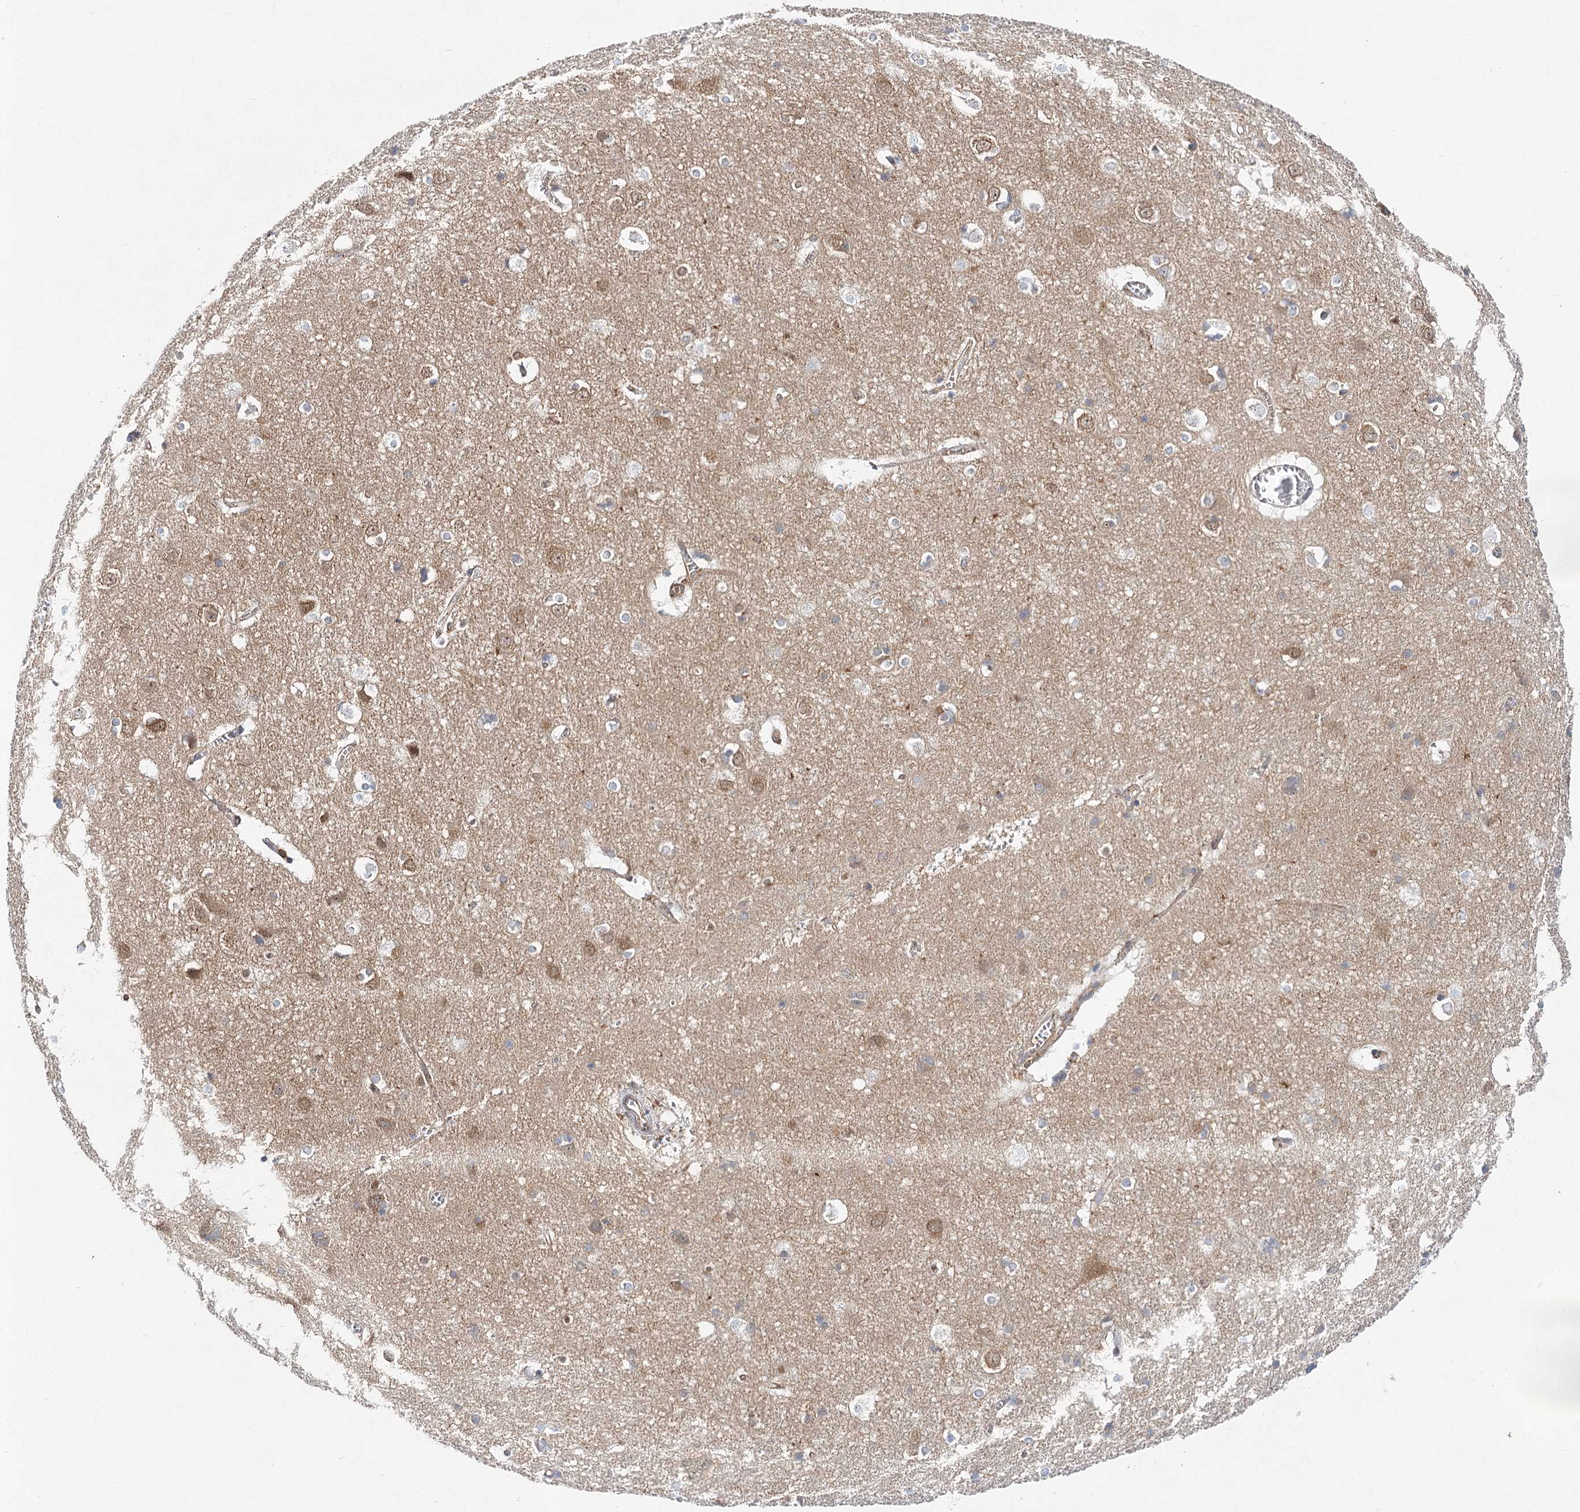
{"staining": {"intensity": "weak", "quantity": ">75%", "location": "cytoplasmic/membranous"}, "tissue": "cerebral cortex", "cell_type": "Endothelial cells", "image_type": "normal", "snomed": [{"axis": "morphology", "description": "Normal tissue, NOS"}, {"axis": "topography", "description": "Cerebral cortex"}], "caption": "Protein analysis of benign cerebral cortex shows weak cytoplasmic/membranous staining in approximately >75% of endothelial cells.", "gene": "ABRAXAS2", "patient": {"sex": "male", "age": 54}}